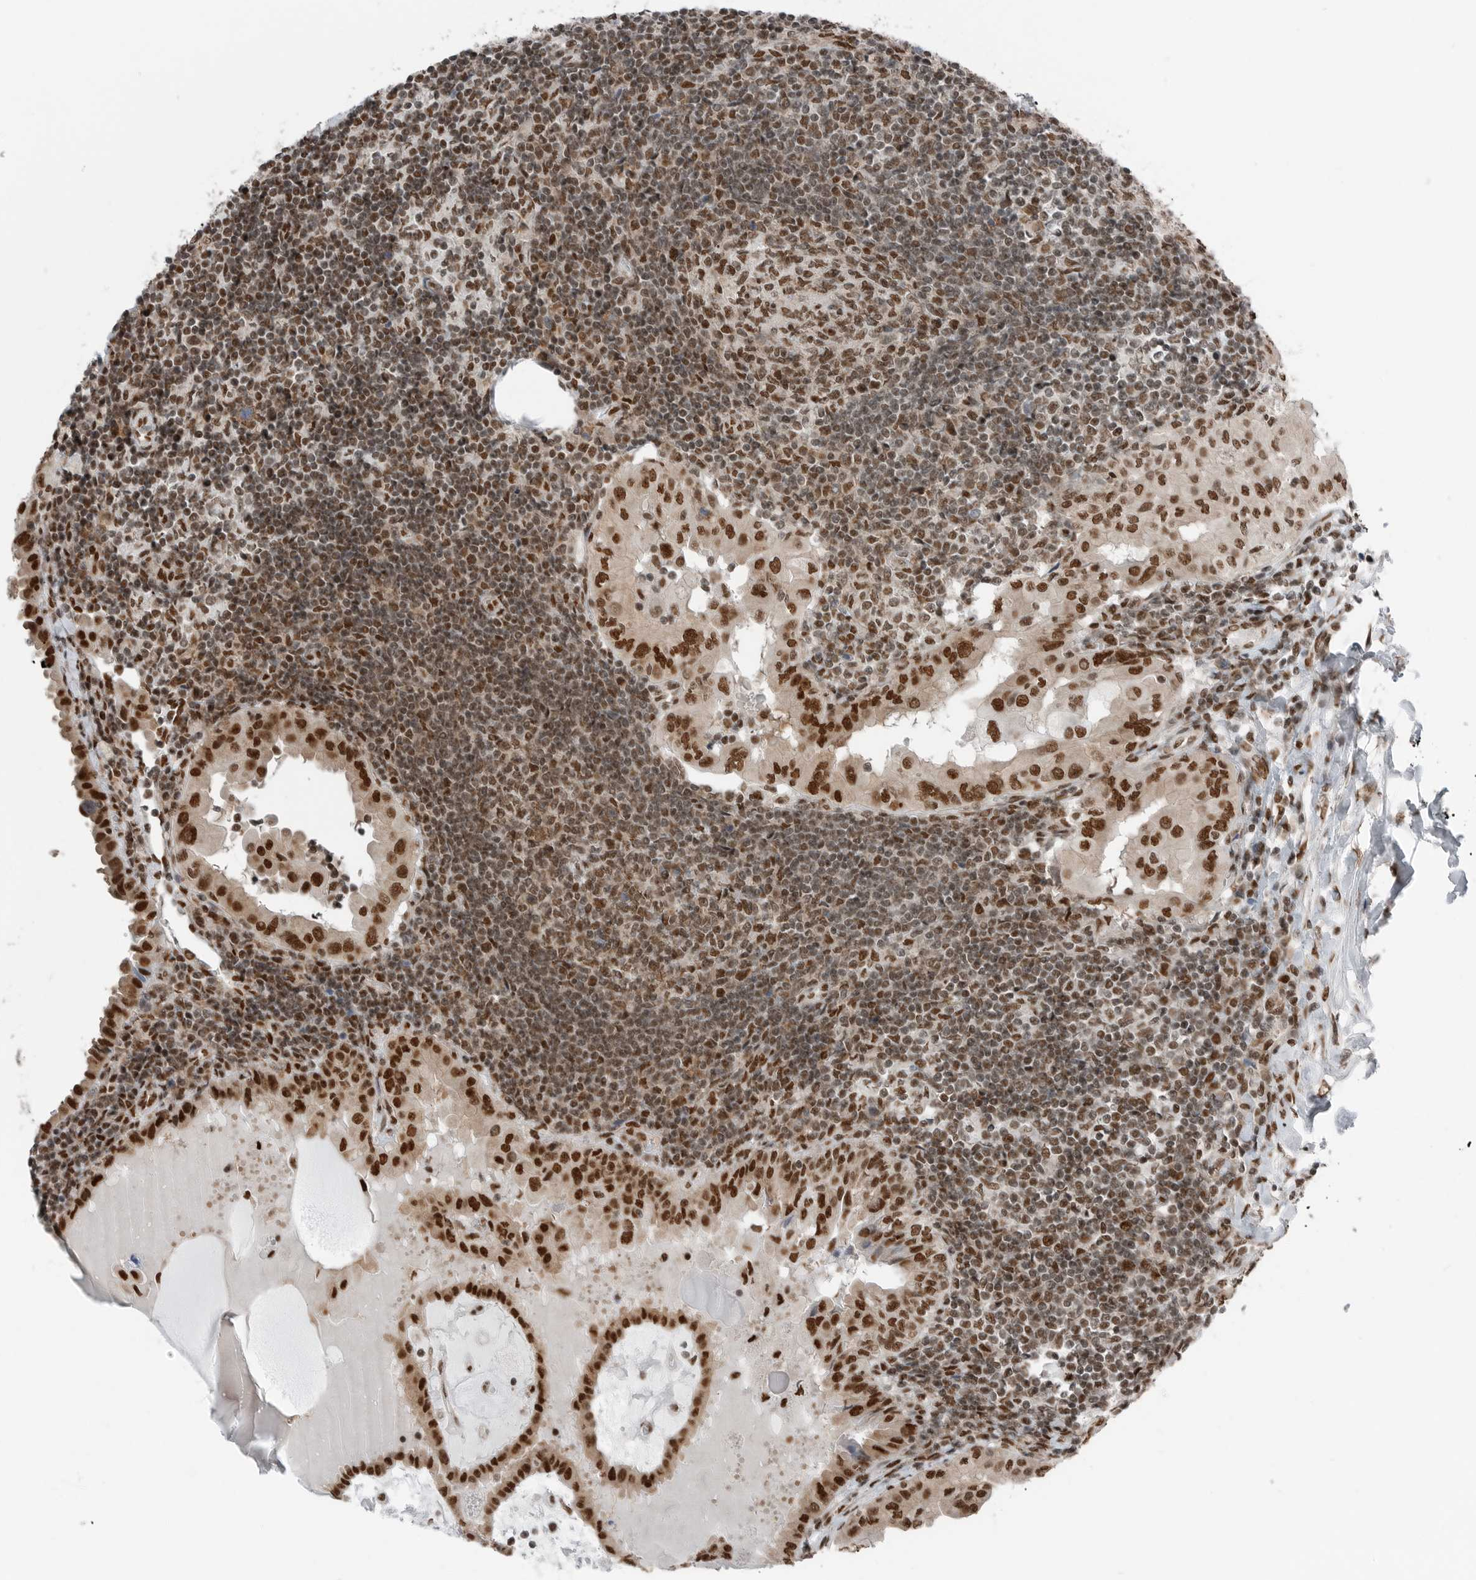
{"staining": {"intensity": "strong", "quantity": ">75%", "location": "nuclear"}, "tissue": "thyroid cancer", "cell_type": "Tumor cells", "image_type": "cancer", "snomed": [{"axis": "morphology", "description": "Papillary adenocarcinoma, NOS"}, {"axis": "topography", "description": "Thyroid gland"}], "caption": "IHC staining of thyroid cancer, which reveals high levels of strong nuclear positivity in about >75% of tumor cells indicating strong nuclear protein positivity. The staining was performed using DAB (3,3'-diaminobenzidine) (brown) for protein detection and nuclei were counterstained in hematoxylin (blue).", "gene": "BLZF1", "patient": {"sex": "male", "age": 33}}